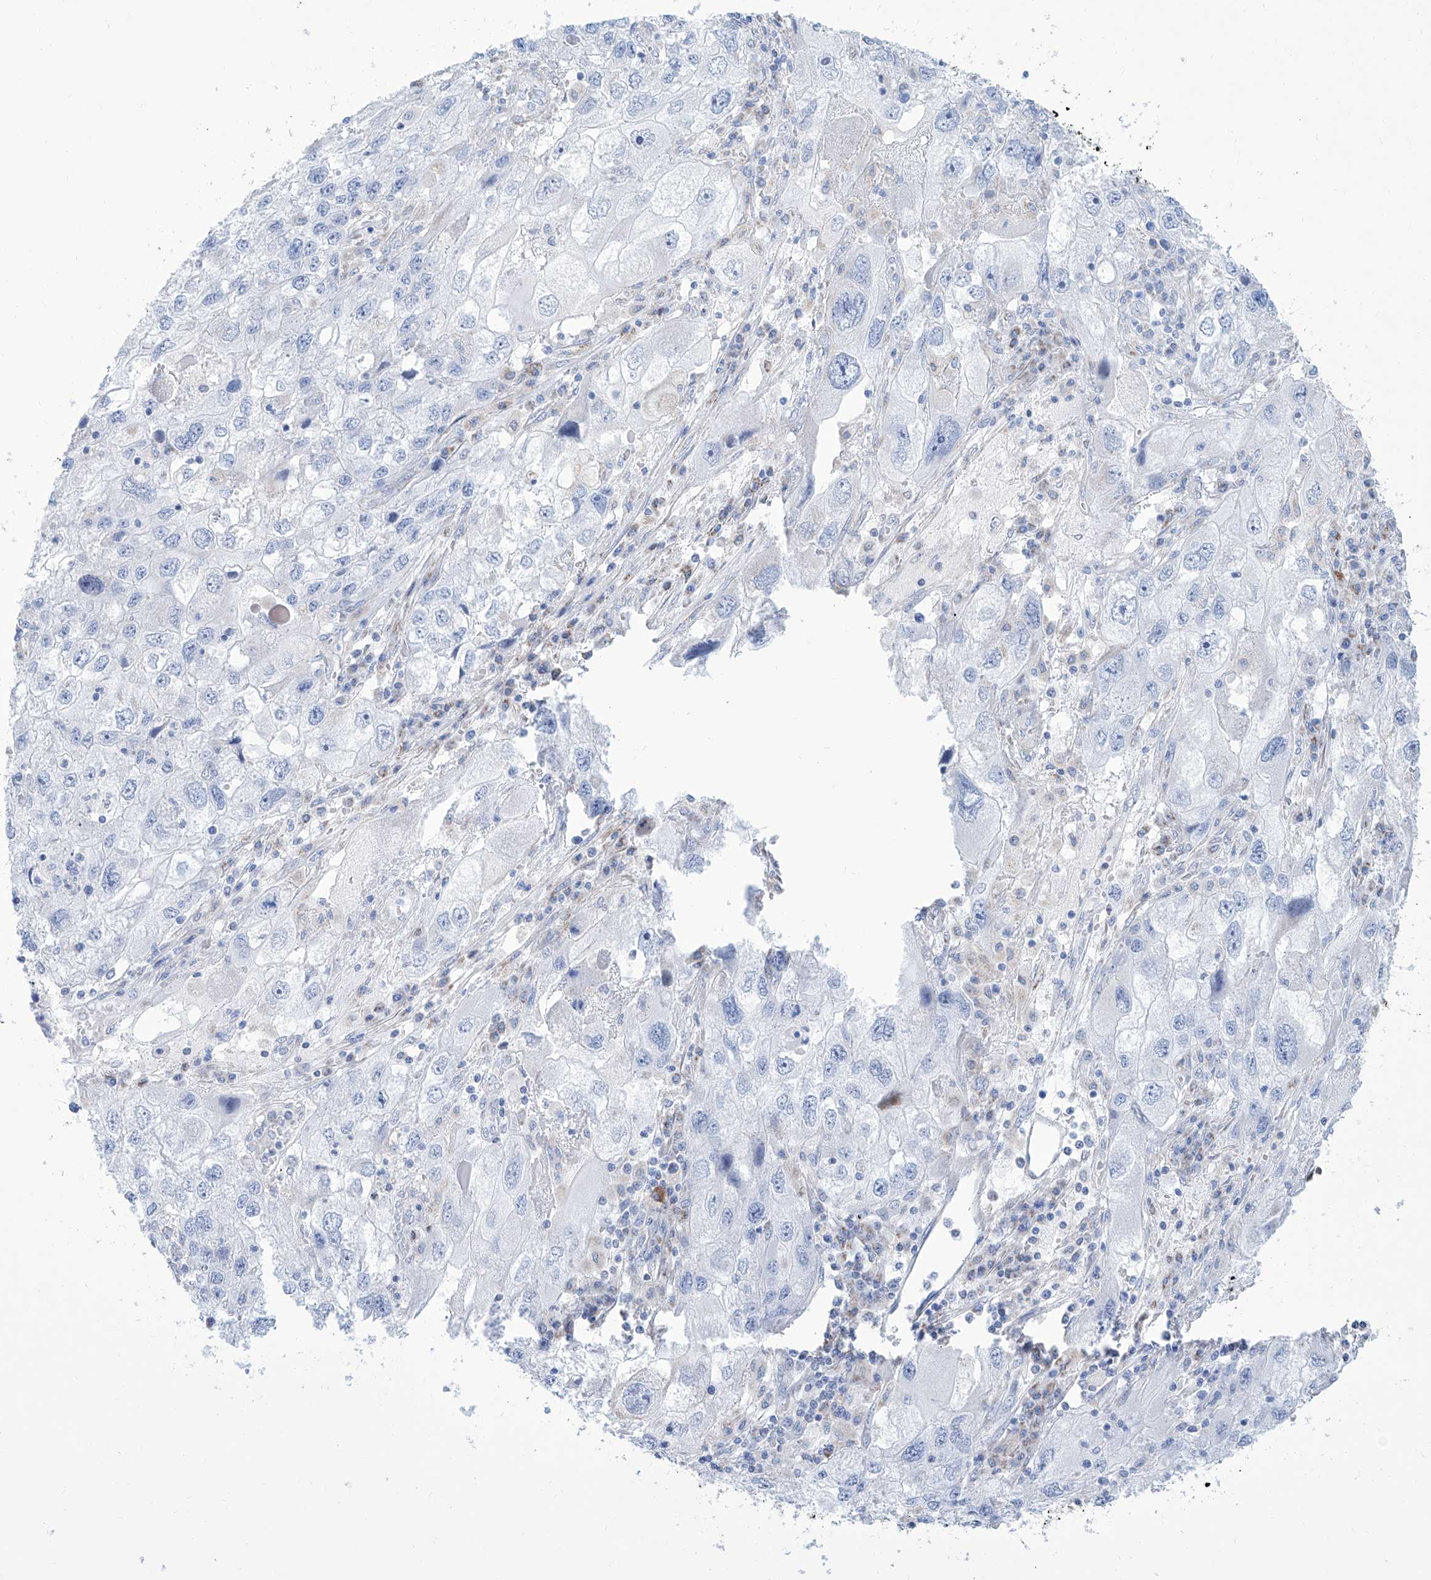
{"staining": {"intensity": "negative", "quantity": "none", "location": "none"}, "tissue": "endometrial cancer", "cell_type": "Tumor cells", "image_type": "cancer", "snomed": [{"axis": "morphology", "description": "Adenocarcinoma, NOS"}, {"axis": "topography", "description": "Endometrium"}], "caption": "High power microscopy histopathology image of an IHC photomicrograph of endometrial cancer, revealing no significant expression in tumor cells.", "gene": "ALDH6A1", "patient": {"sex": "female", "age": 49}}